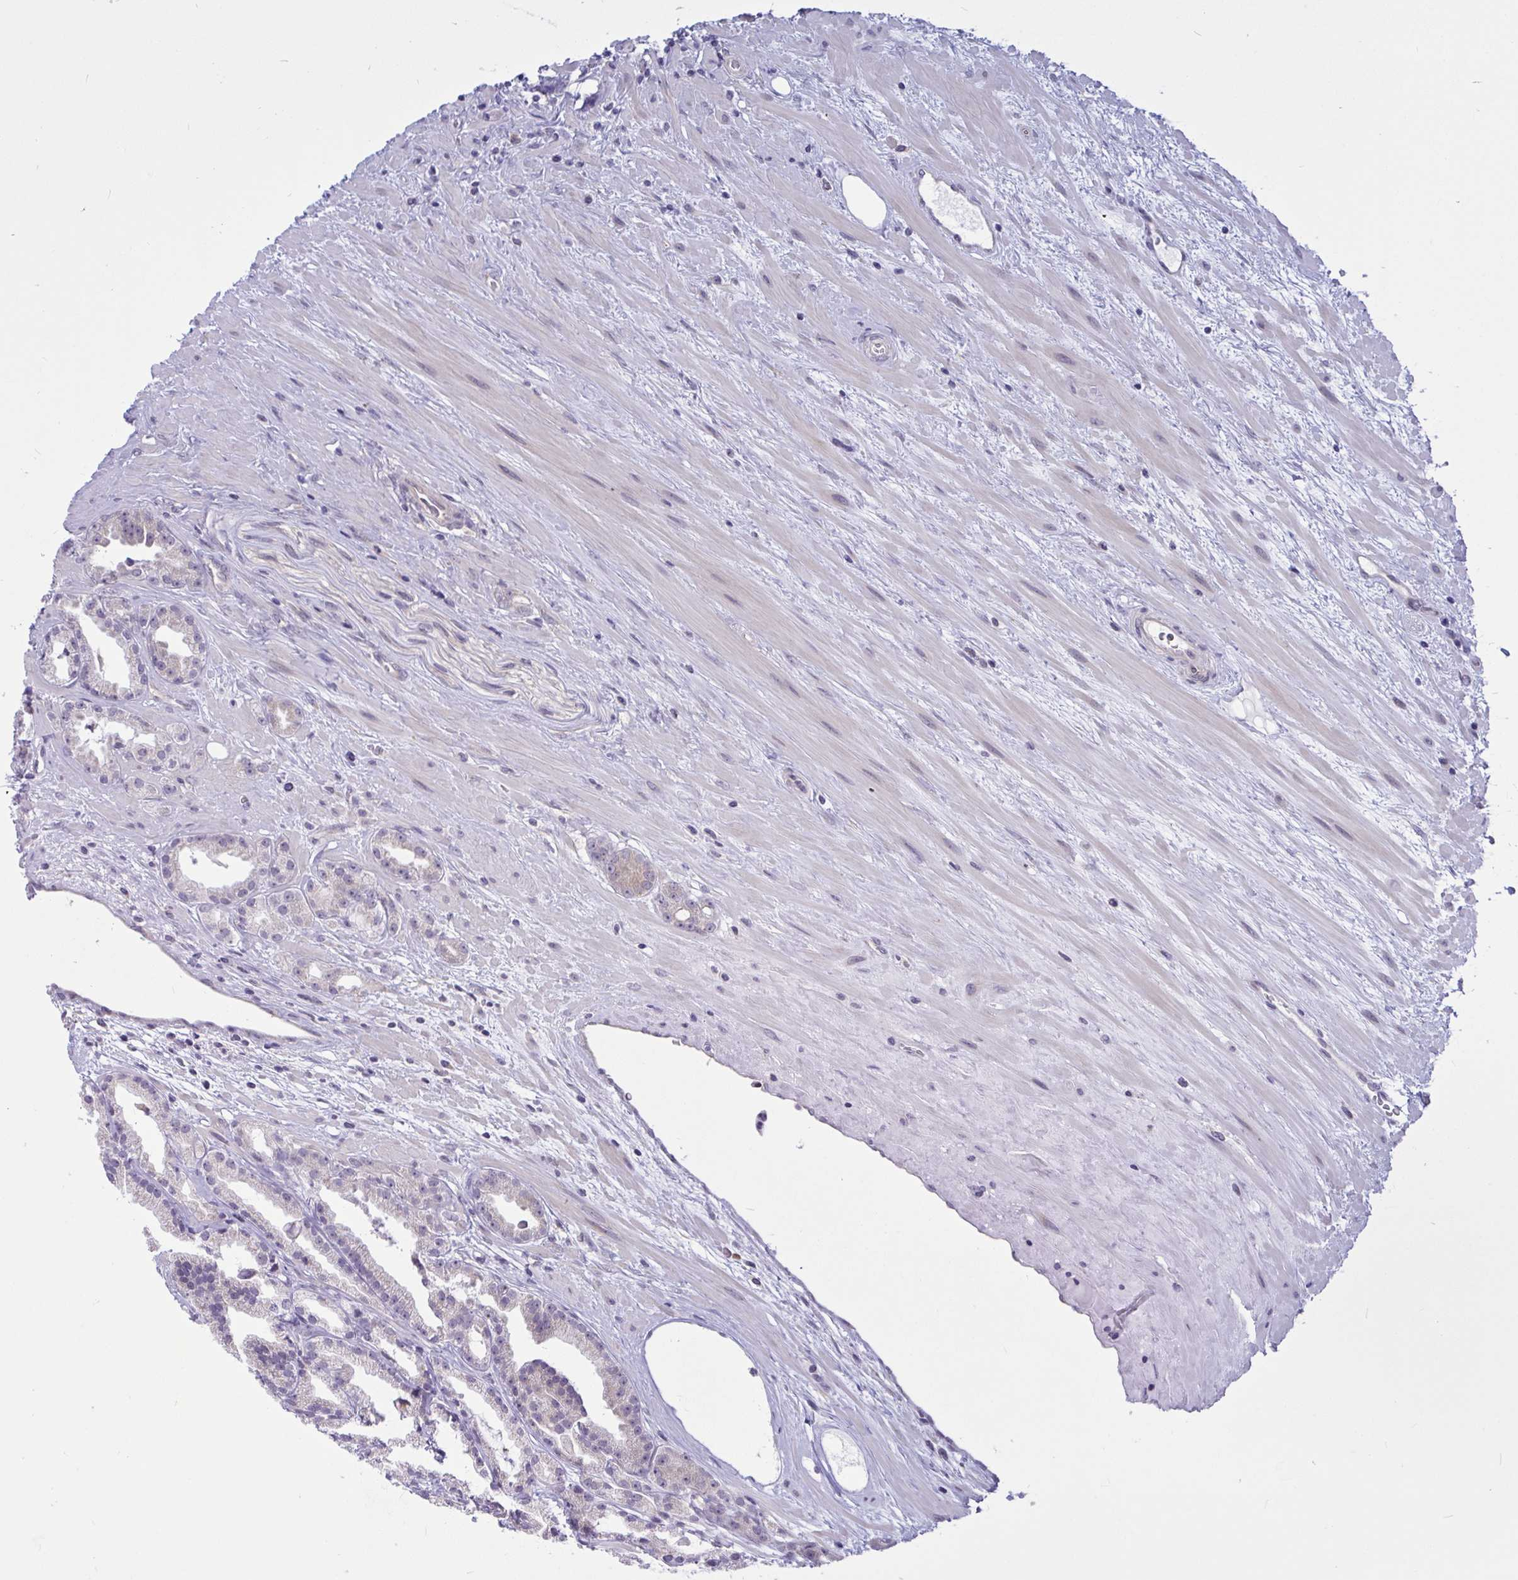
{"staining": {"intensity": "negative", "quantity": "none", "location": "none"}, "tissue": "prostate cancer", "cell_type": "Tumor cells", "image_type": "cancer", "snomed": [{"axis": "morphology", "description": "Adenocarcinoma, Low grade"}, {"axis": "topography", "description": "Prostate"}], "caption": "Photomicrograph shows no significant protein positivity in tumor cells of prostate adenocarcinoma (low-grade).", "gene": "CAMLG", "patient": {"sex": "male", "age": 61}}